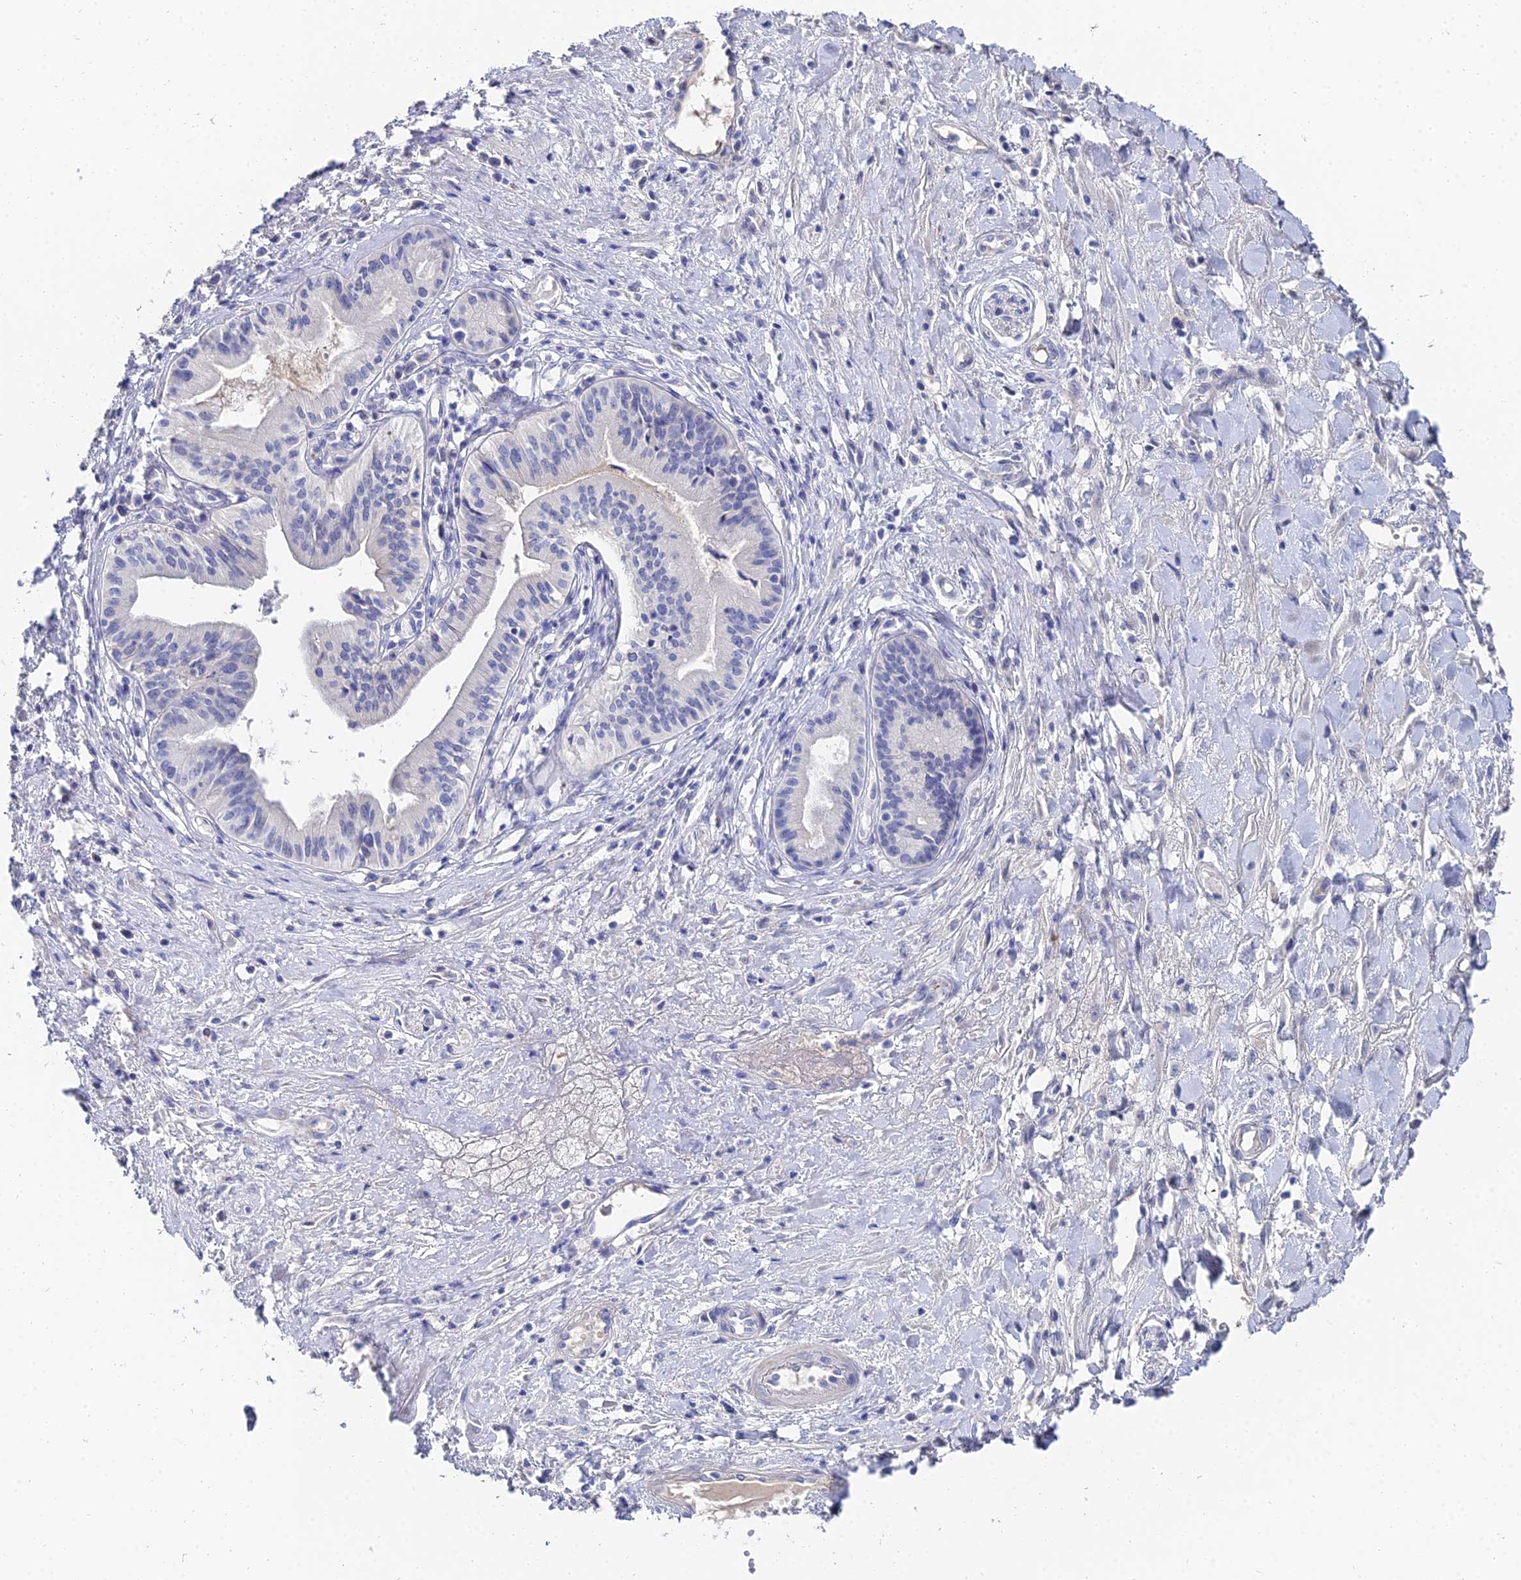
{"staining": {"intensity": "negative", "quantity": "none", "location": "none"}, "tissue": "pancreatic cancer", "cell_type": "Tumor cells", "image_type": "cancer", "snomed": [{"axis": "morphology", "description": "Adenocarcinoma, NOS"}, {"axis": "topography", "description": "Pancreas"}], "caption": "Pancreatic cancer was stained to show a protein in brown. There is no significant positivity in tumor cells.", "gene": "KRT17", "patient": {"sex": "female", "age": 50}}